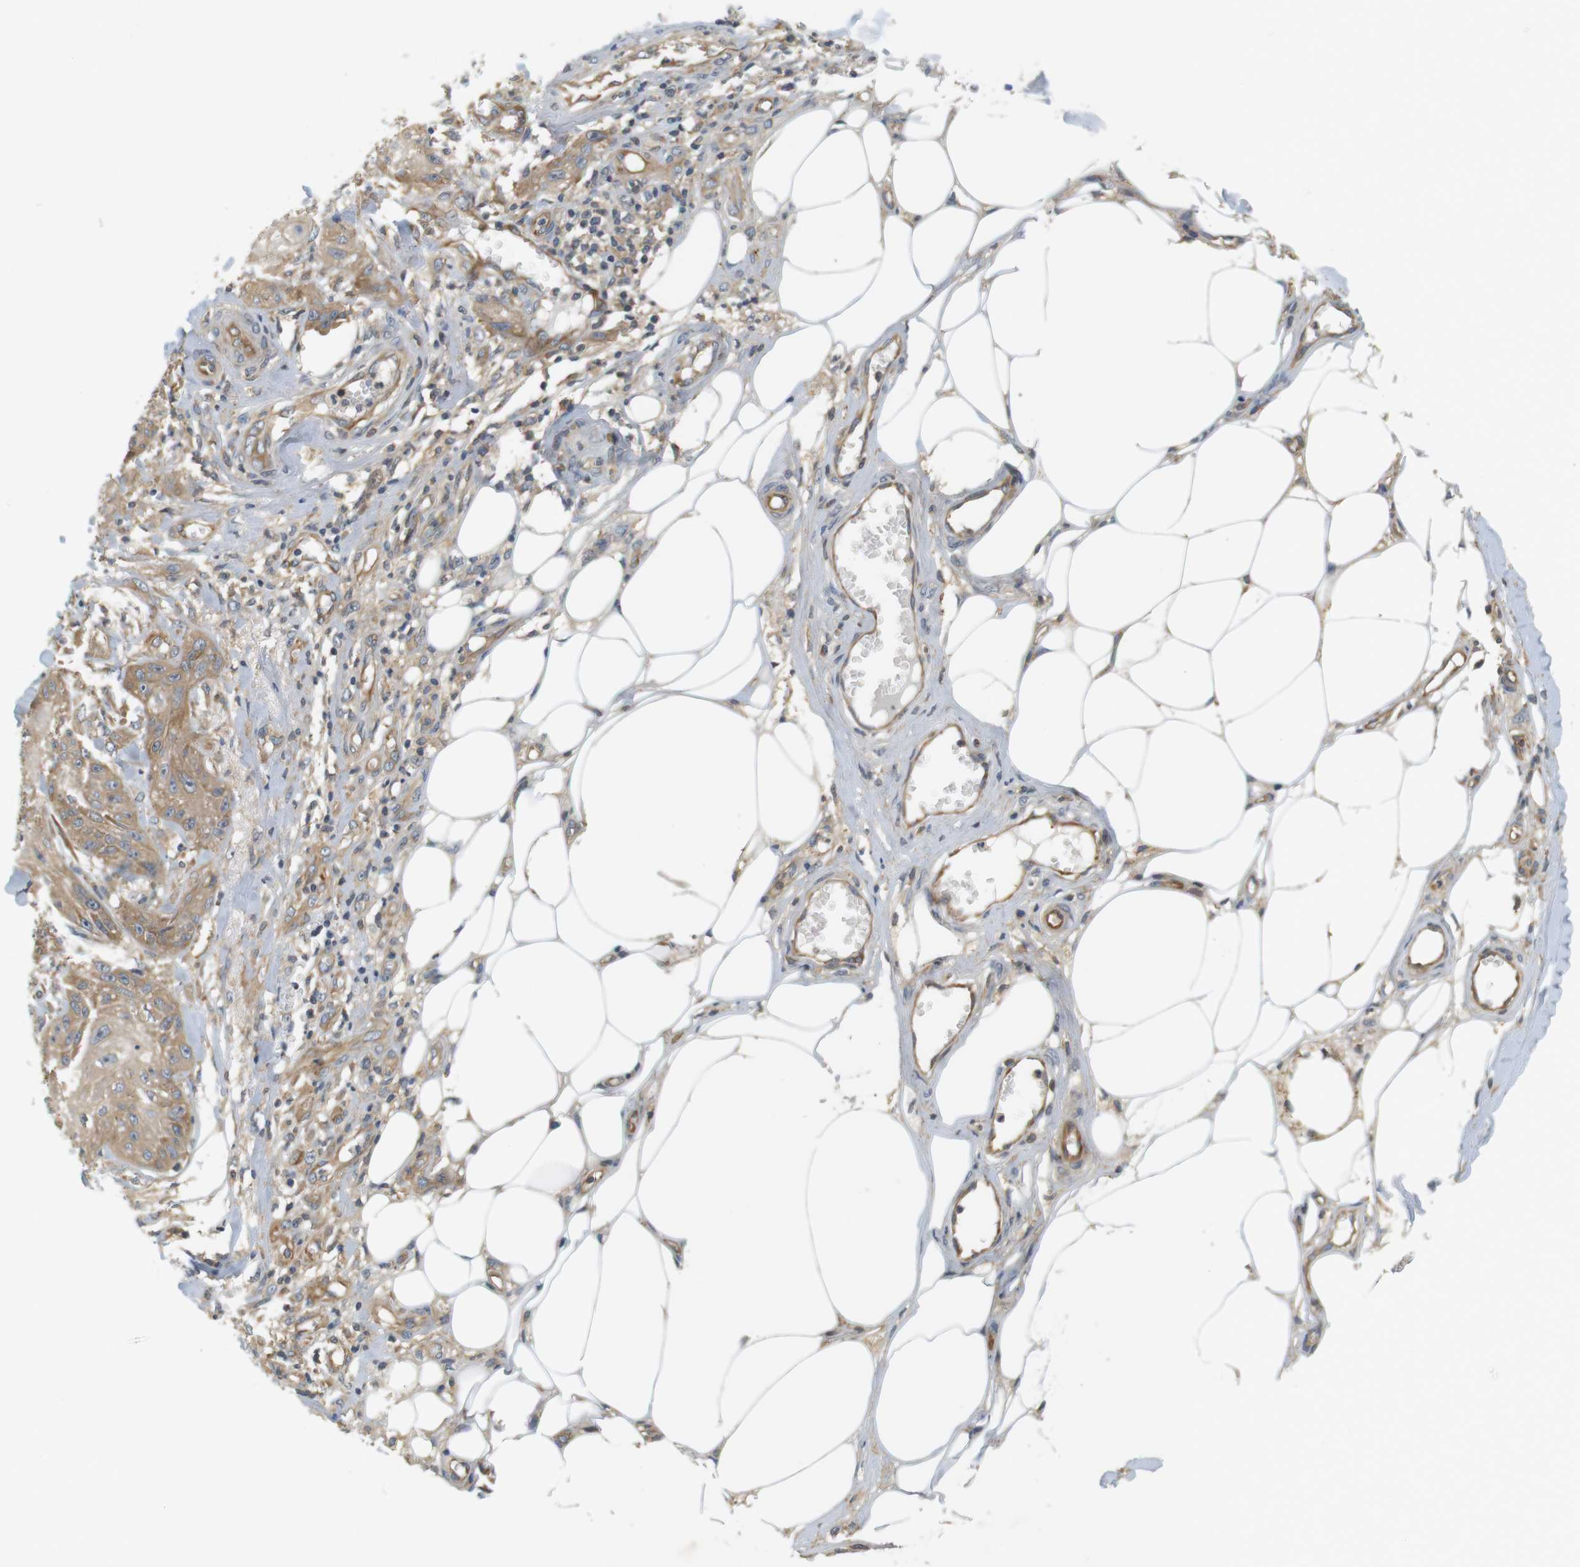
{"staining": {"intensity": "moderate", "quantity": ">75%", "location": "cytoplasmic/membranous"}, "tissue": "skin cancer", "cell_type": "Tumor cells", "image_type": "cancer", "snomed": [{"axis": "morphology", "description": "Squamous cell carcinoma, NOS"}, {"axis": "topography", "description": "Skin"}], "caption": "Protein analysis of skin cancer tissue demonstrates moderate cytoplasmic/membranous staining in about >75% of tumor cells. Nuclei are stained in blue.", "gene": "SH3GLB1", "patient": {"sex": "male", "age": 74}}